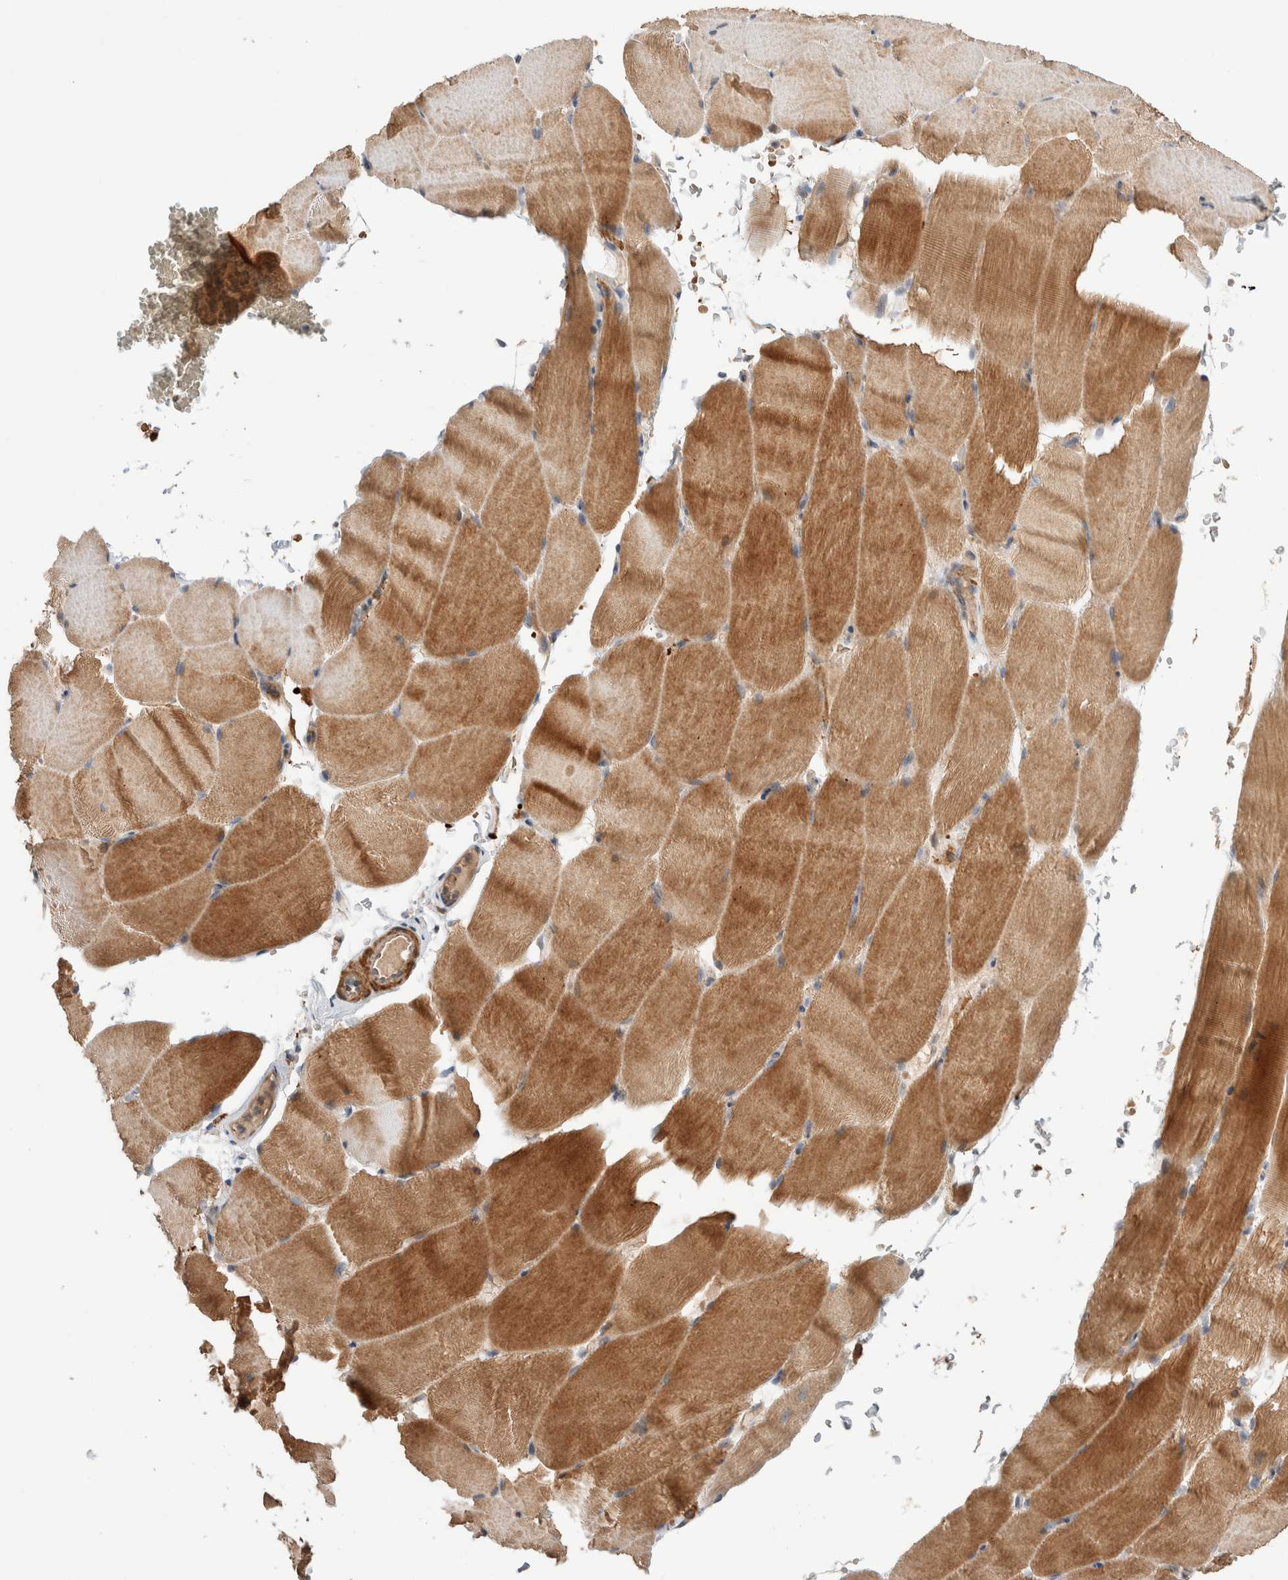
{"staining": {"intensity": "moderate", "quantity": ">75%", "location": "cytoplasmic/membranous"}, "tissue": "skeletal muscle", "cell_type": "Myocytes", "image_type": "normal", "snomed": [{"axis": "morphology", "description": "Normal tissue, NOS"}, {"axis": "topography", "description": "Skeletal muscle"}, {"axis": "topography", "description": "Parathyroid gland"}], "caption": "DAB (3,3'-diaminobenzidine) immunohistochemical staining of unremarkable human skeletal muscle reveals moderate cytoplasmic/membranous protein expression in about >75% of myocytes. The staining is performed using DAB brown chromogen to label protein expression. The nuclei are counter-stained blue using hematoxylin.", "gene": "WDR91", "patient": {"sex": "female", "age": 37}}